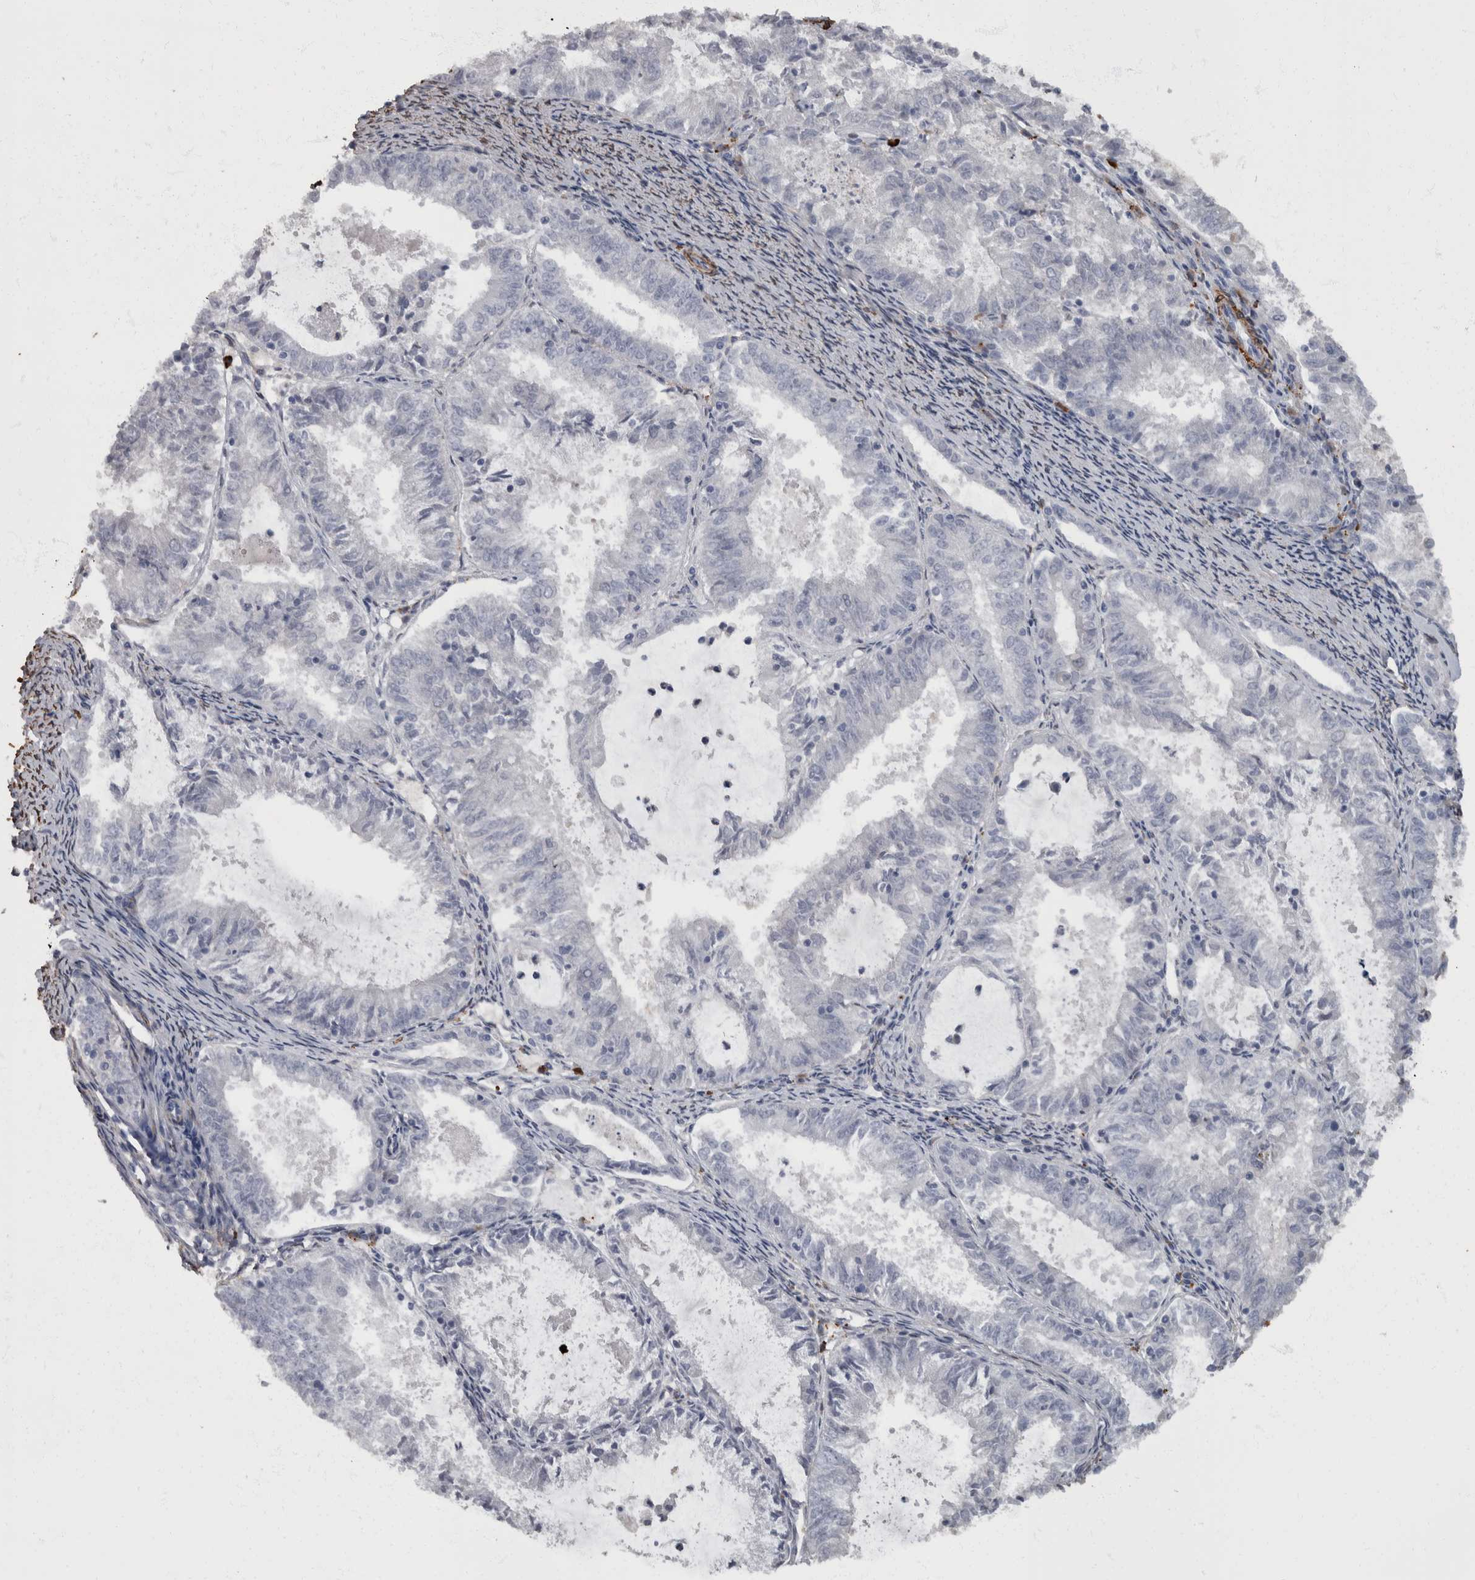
{"staining": {"intensity": "negative", "quantity": "none", "location": "none"}, "tissue": "endometrial cancer", "cell_type": "Tumor cells", "image_type": "cancer", "snomed": [{"axis": "morphology", "description": "Adenocarcinoma, NOS"}, {"axis": "topography", "description": "Endometrium"}], "caption": "The histopathology image reveals no staining of tumor cells in endometrial adenocarcinoma.", "gene": "MASTL", "patient": {"sex": "female", "age": 57}}